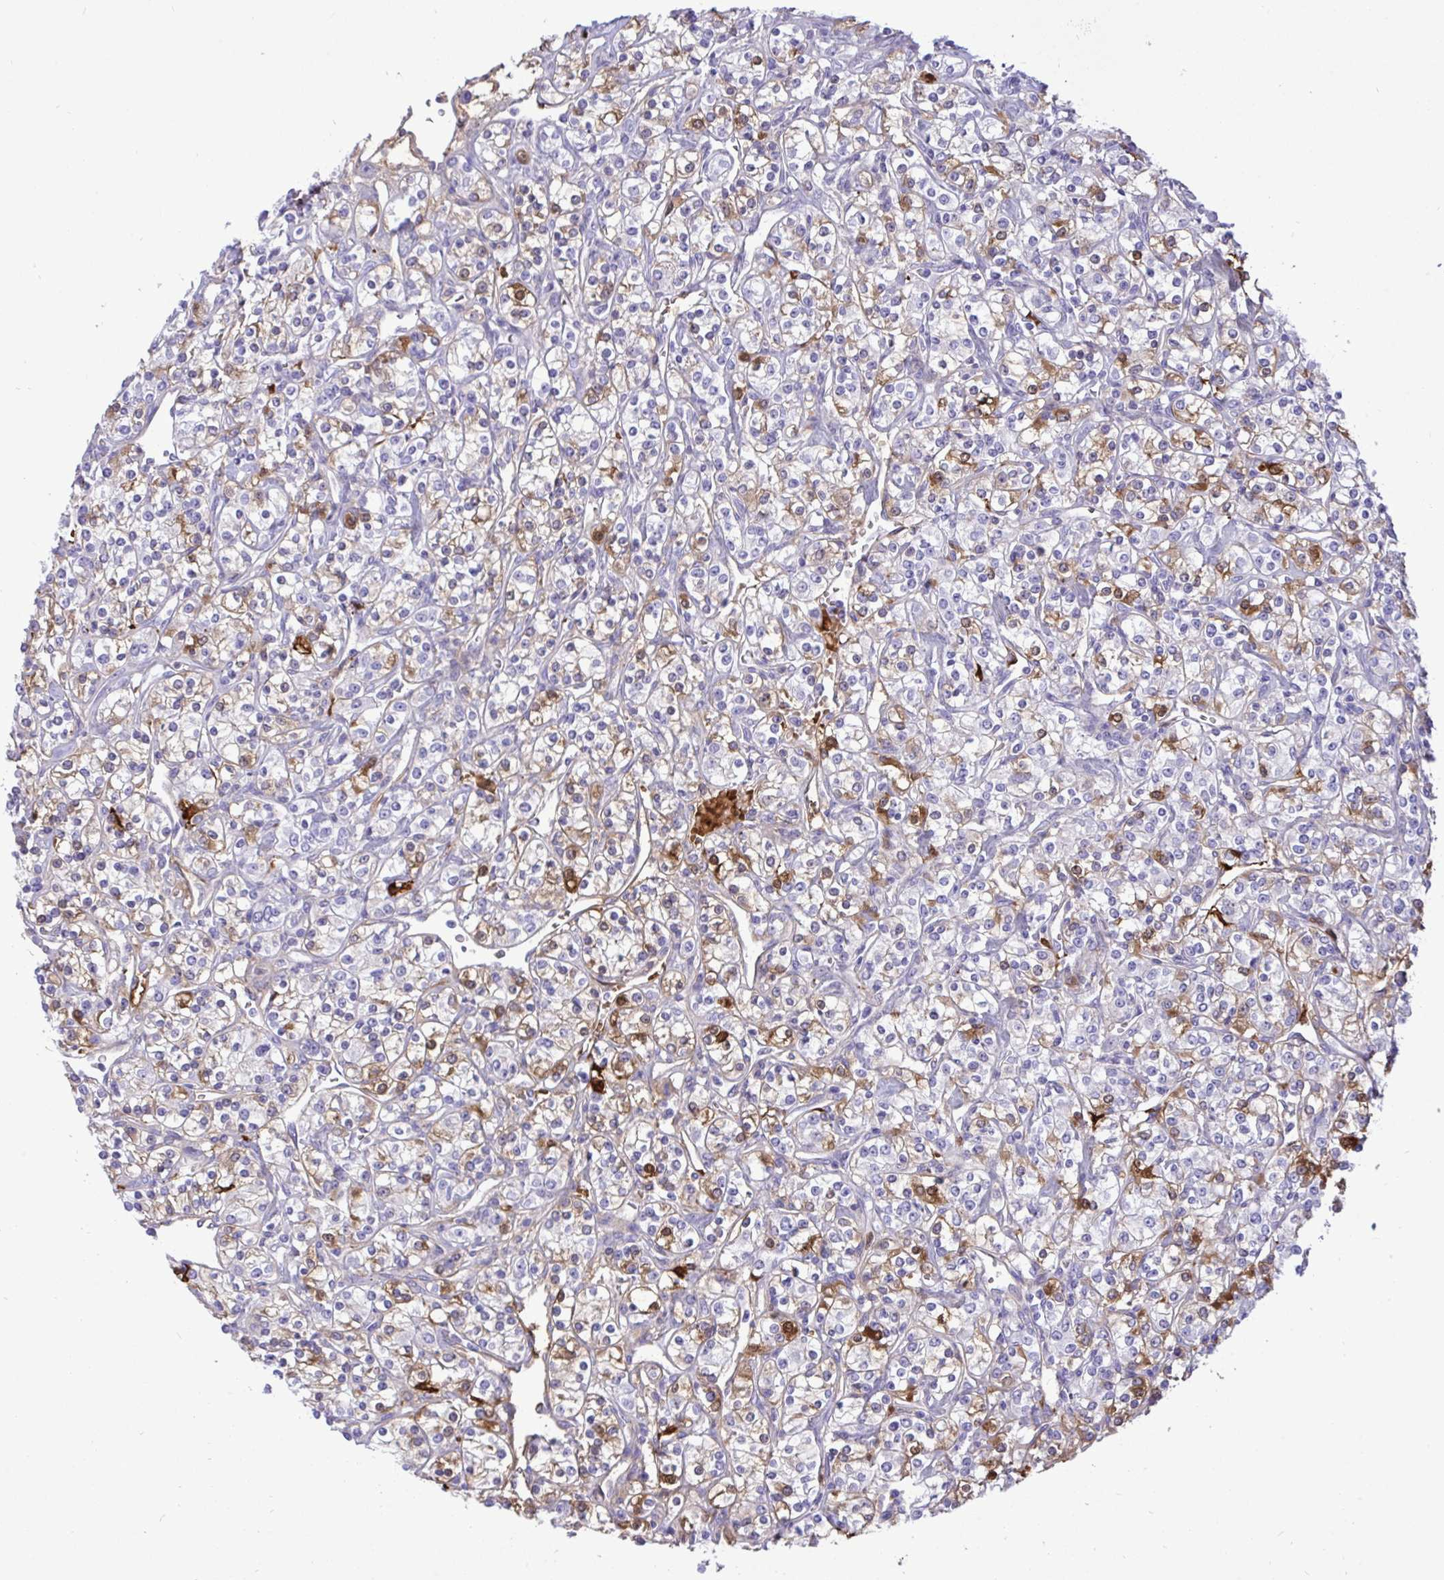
{"staining": {"intensity": "moderate", "quantity": "25%-75%", "location": "cytoplasmic/membranous"}, "tissue": "renal cancer", "cell_type": "Tumor cells", "image_type": "cancer", "snomed": [{"axis": "morphology", "description": "Adenocarcinoma, NOS"}, {"axis": "topography", "description": "Kidney"}], "caption": "Protein staining displays moderate cytoplasmic/membranous positivity in about 25%-75% of tumor cells in renal cancer.", "gene": "F2", "patient": {"sex": "male", "age": 77}}